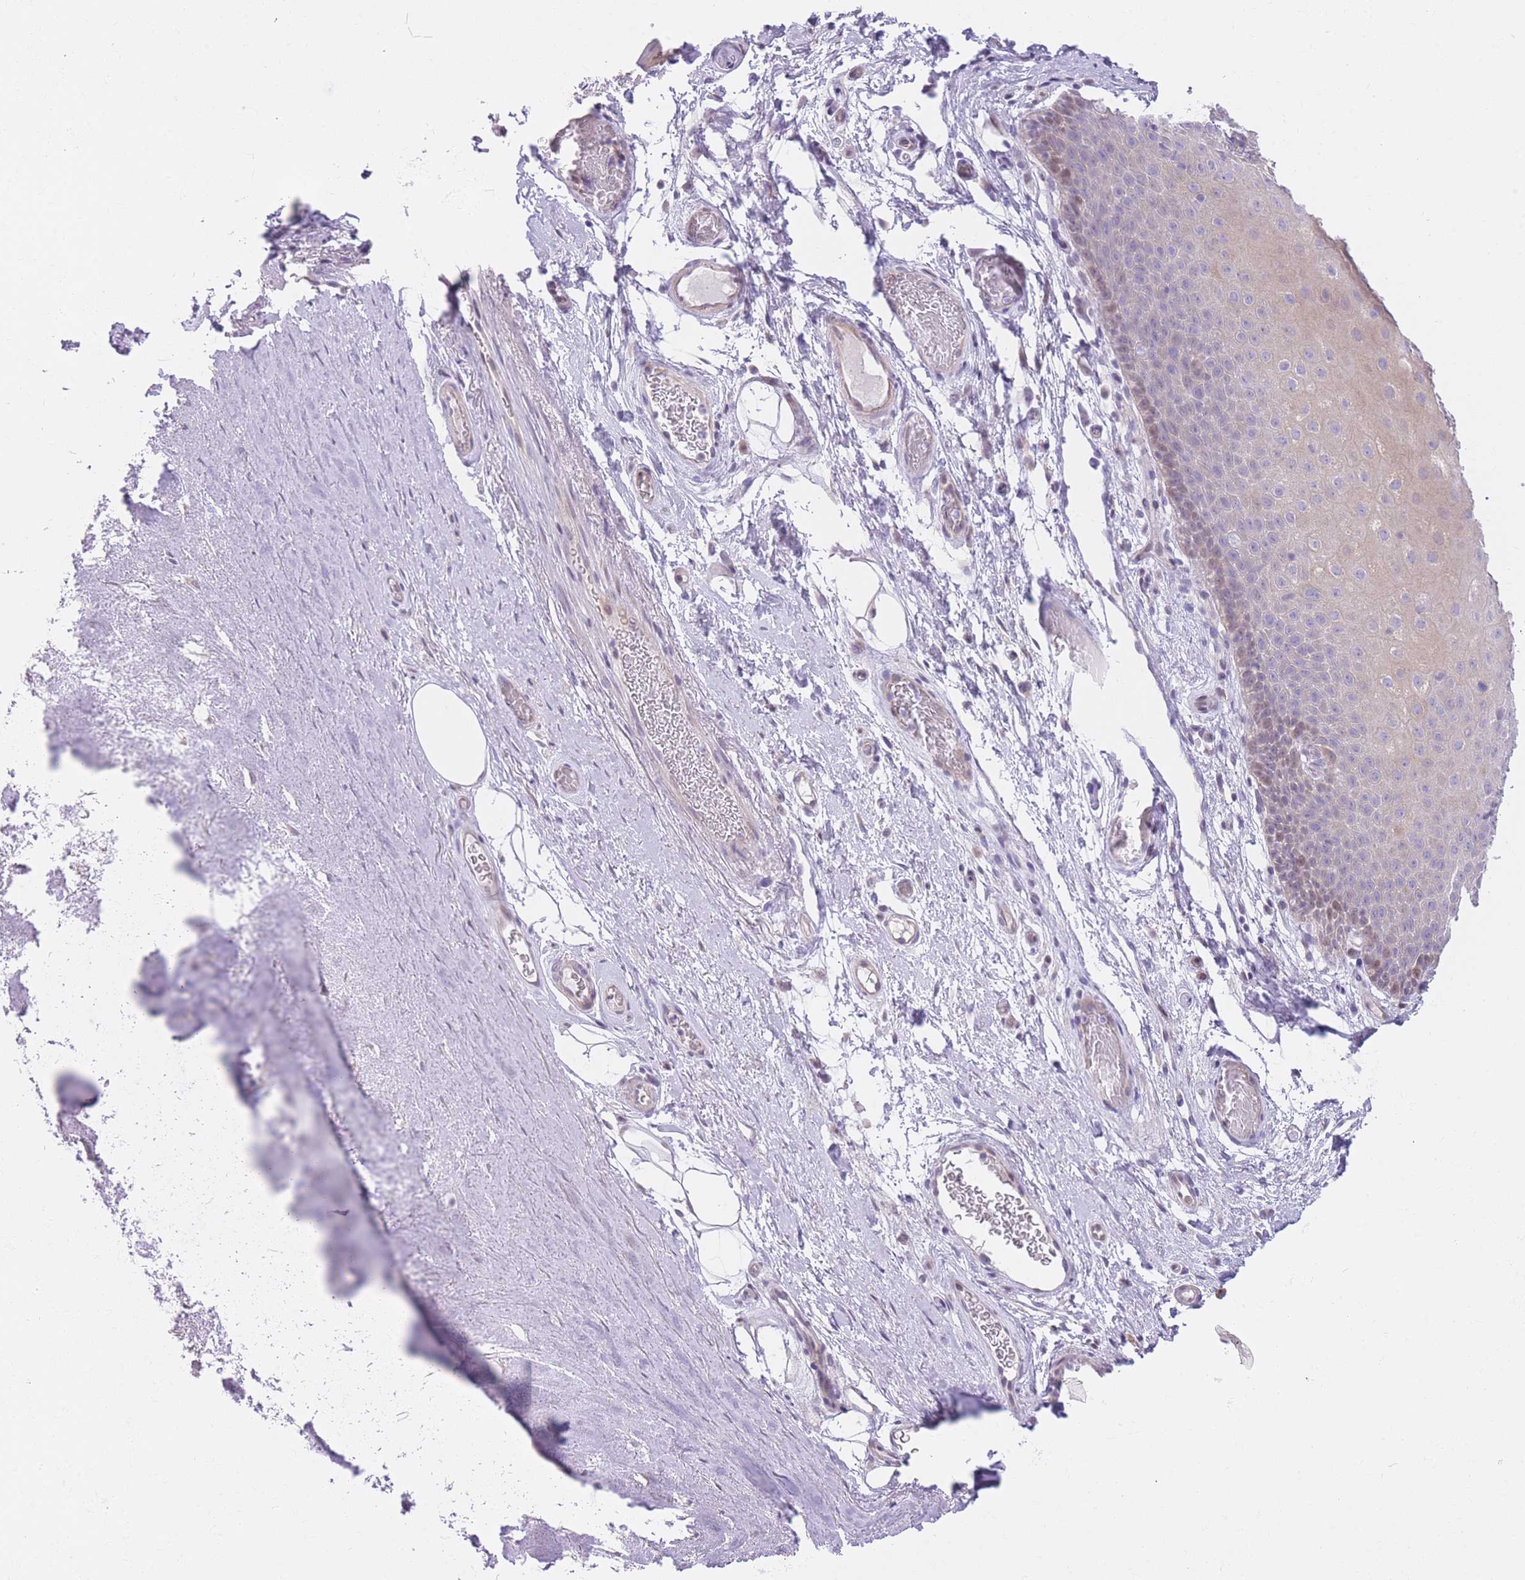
{"staining": {"intensity": "negative", "quantity": "none", "location": "none"}, "tissue": "soft tissue", "cell_type": "Fibroblasts", "image_type": "normal", "snomed": [{"axis": "morphology", "description": "Normal tissue, NOS"}, {"axis": "topography", "description": "Cartilage tissue"}], "caption": "Fibroblasts are negative for brown protein staining in normal soft tissue. (DAB immunohistochemistry with hematoxylin counter stain).", "gene": "IMPG1", "patient": {"sex": "male", "age": 81}}